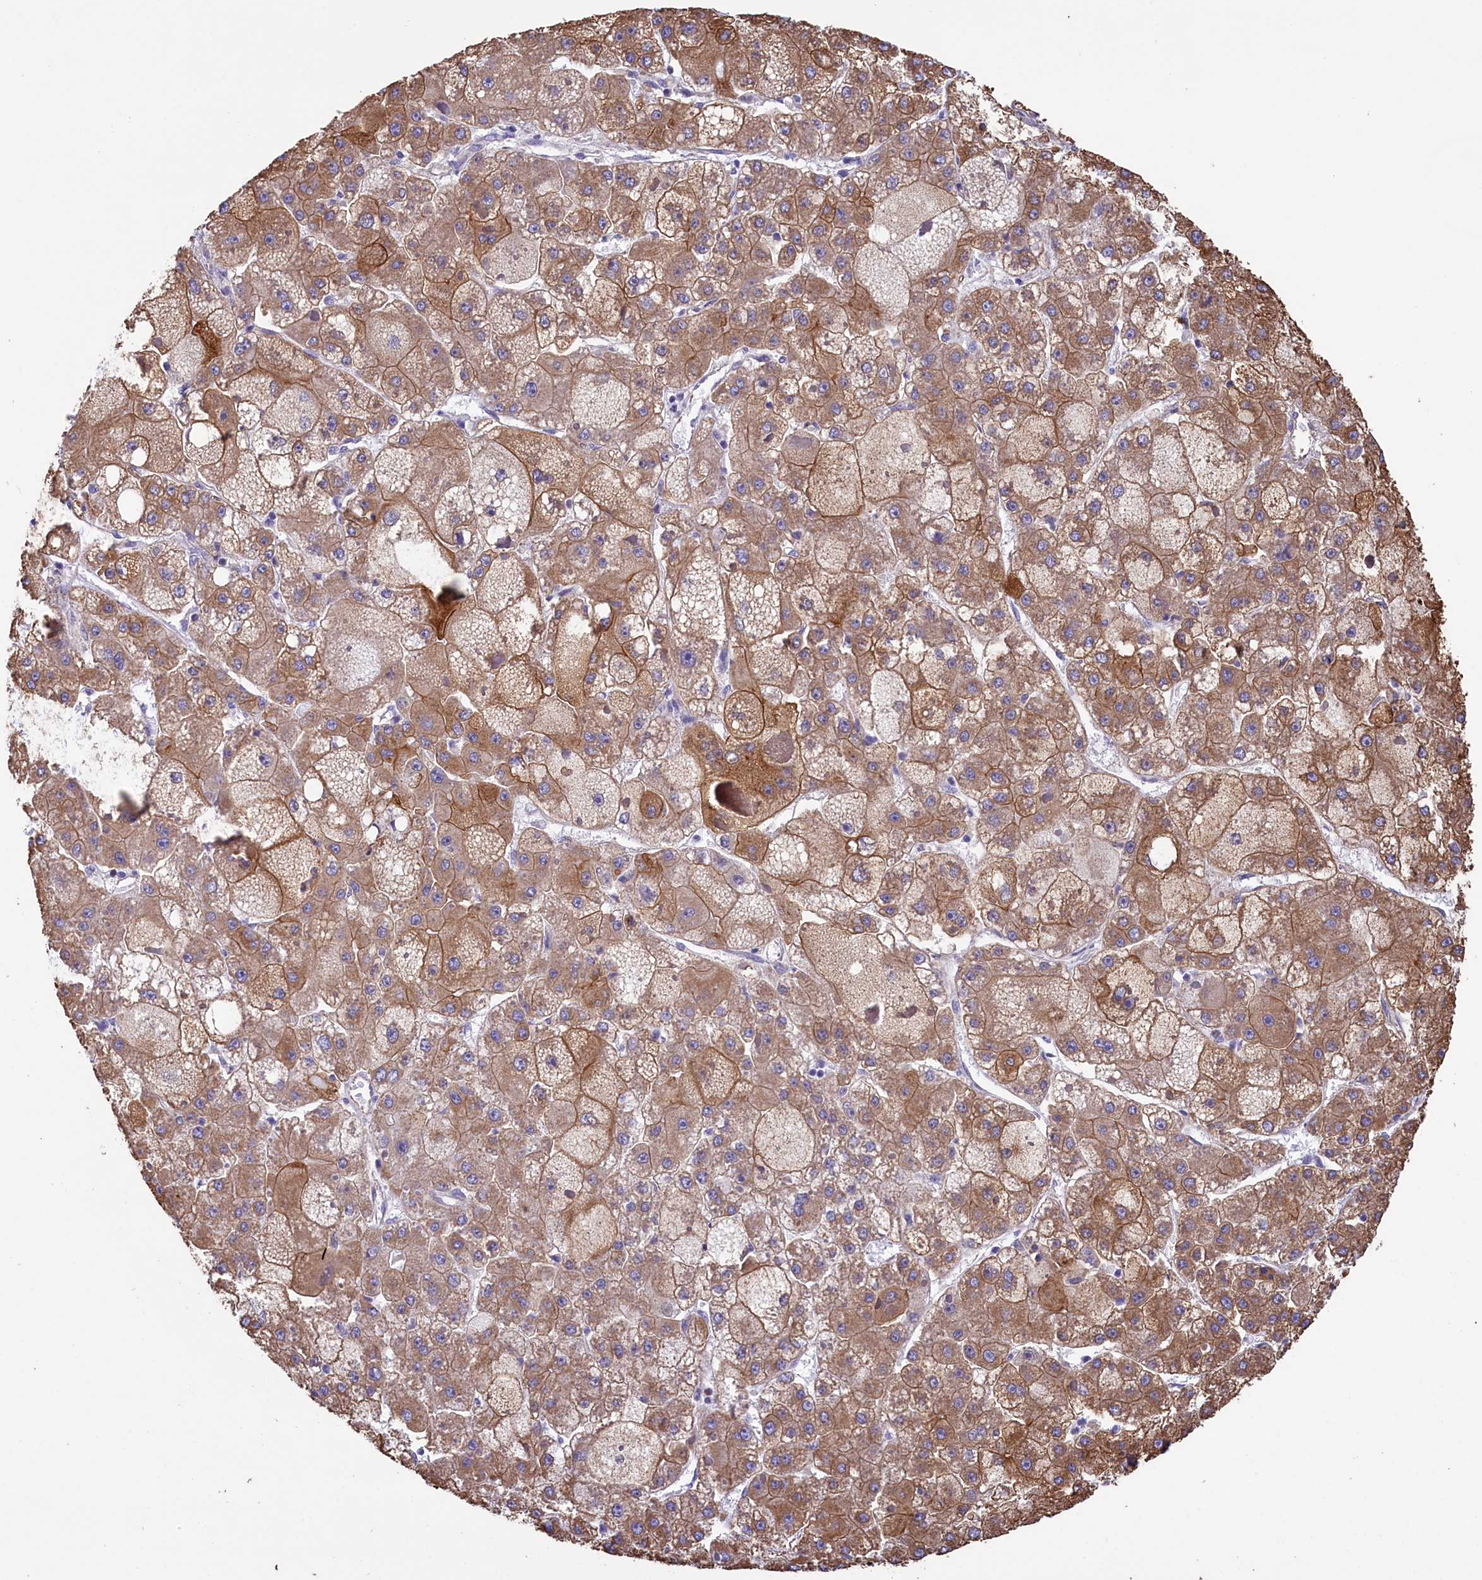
{"staining": {"intensity": "moderate", "quantity": ">75%", "location": "cytoplasmic/membranous"}, "tissue": "liver cancer", "cell_type": "Tumor cells", "image_type": "cancer", "snomed": [{"axis": "morphology", "description": "Carcinoma, Hepatocellular, NOS"}, {"axis": "topography", "description": "Liver"}], "caption": "High-power microscopy captured an immunohistochemistry histopathology image of liver hepatocellular carcinoma, revealing moderate cytoplasmic/membranous positivity in approximately >75% of tumor cells.", "gene": "GATB", "patient": {"sex": "female", "age": 73}}